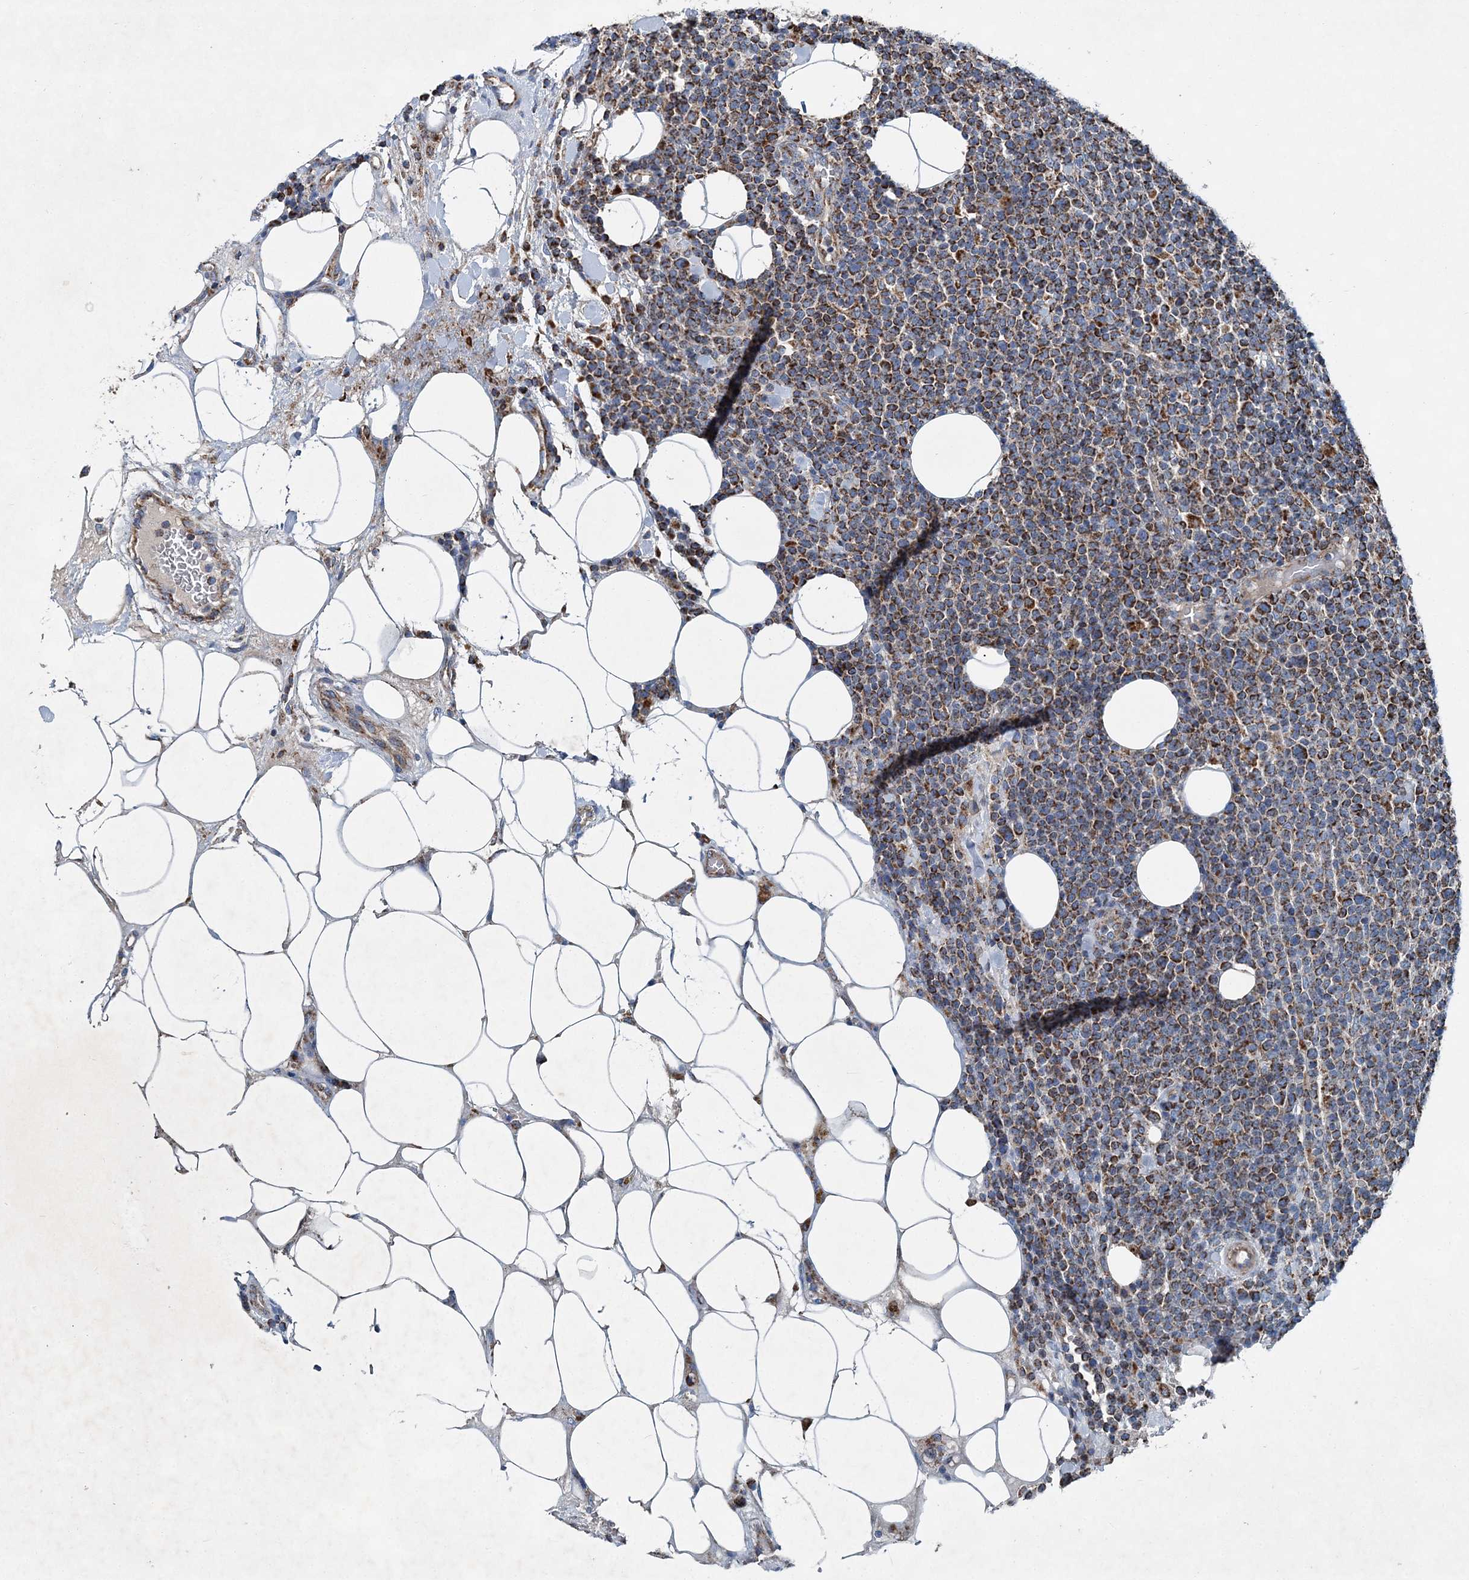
{"staining": {"intensity": "moderate", "quantity": ">75%", "location": "cytoplasmic/membranous"}, "tissue": "lymphoma", "cell_type": "Tumor cells", "image_type": "cancer", "snomed": [{"axis": "morphology", "description": "Malignant lymphoma, non-Hodgkin's type, High grade"}, {"axis": "topography", "description": "Lymph node"}], "caption": "High-magnification brightfield microscopy of malignant lymphoma, non-Hodgkin's type (high-grade) stained with DAB (3,3'-diaminobenzidine) (brown) and counterstained with hematoxylin (blue). tumor cells exhibit moderate cytoplasmic/membranous expression is identified in about>75% of cells.", "gene": "SPAG16", "patient": {"sex": "male", "age": 61}}